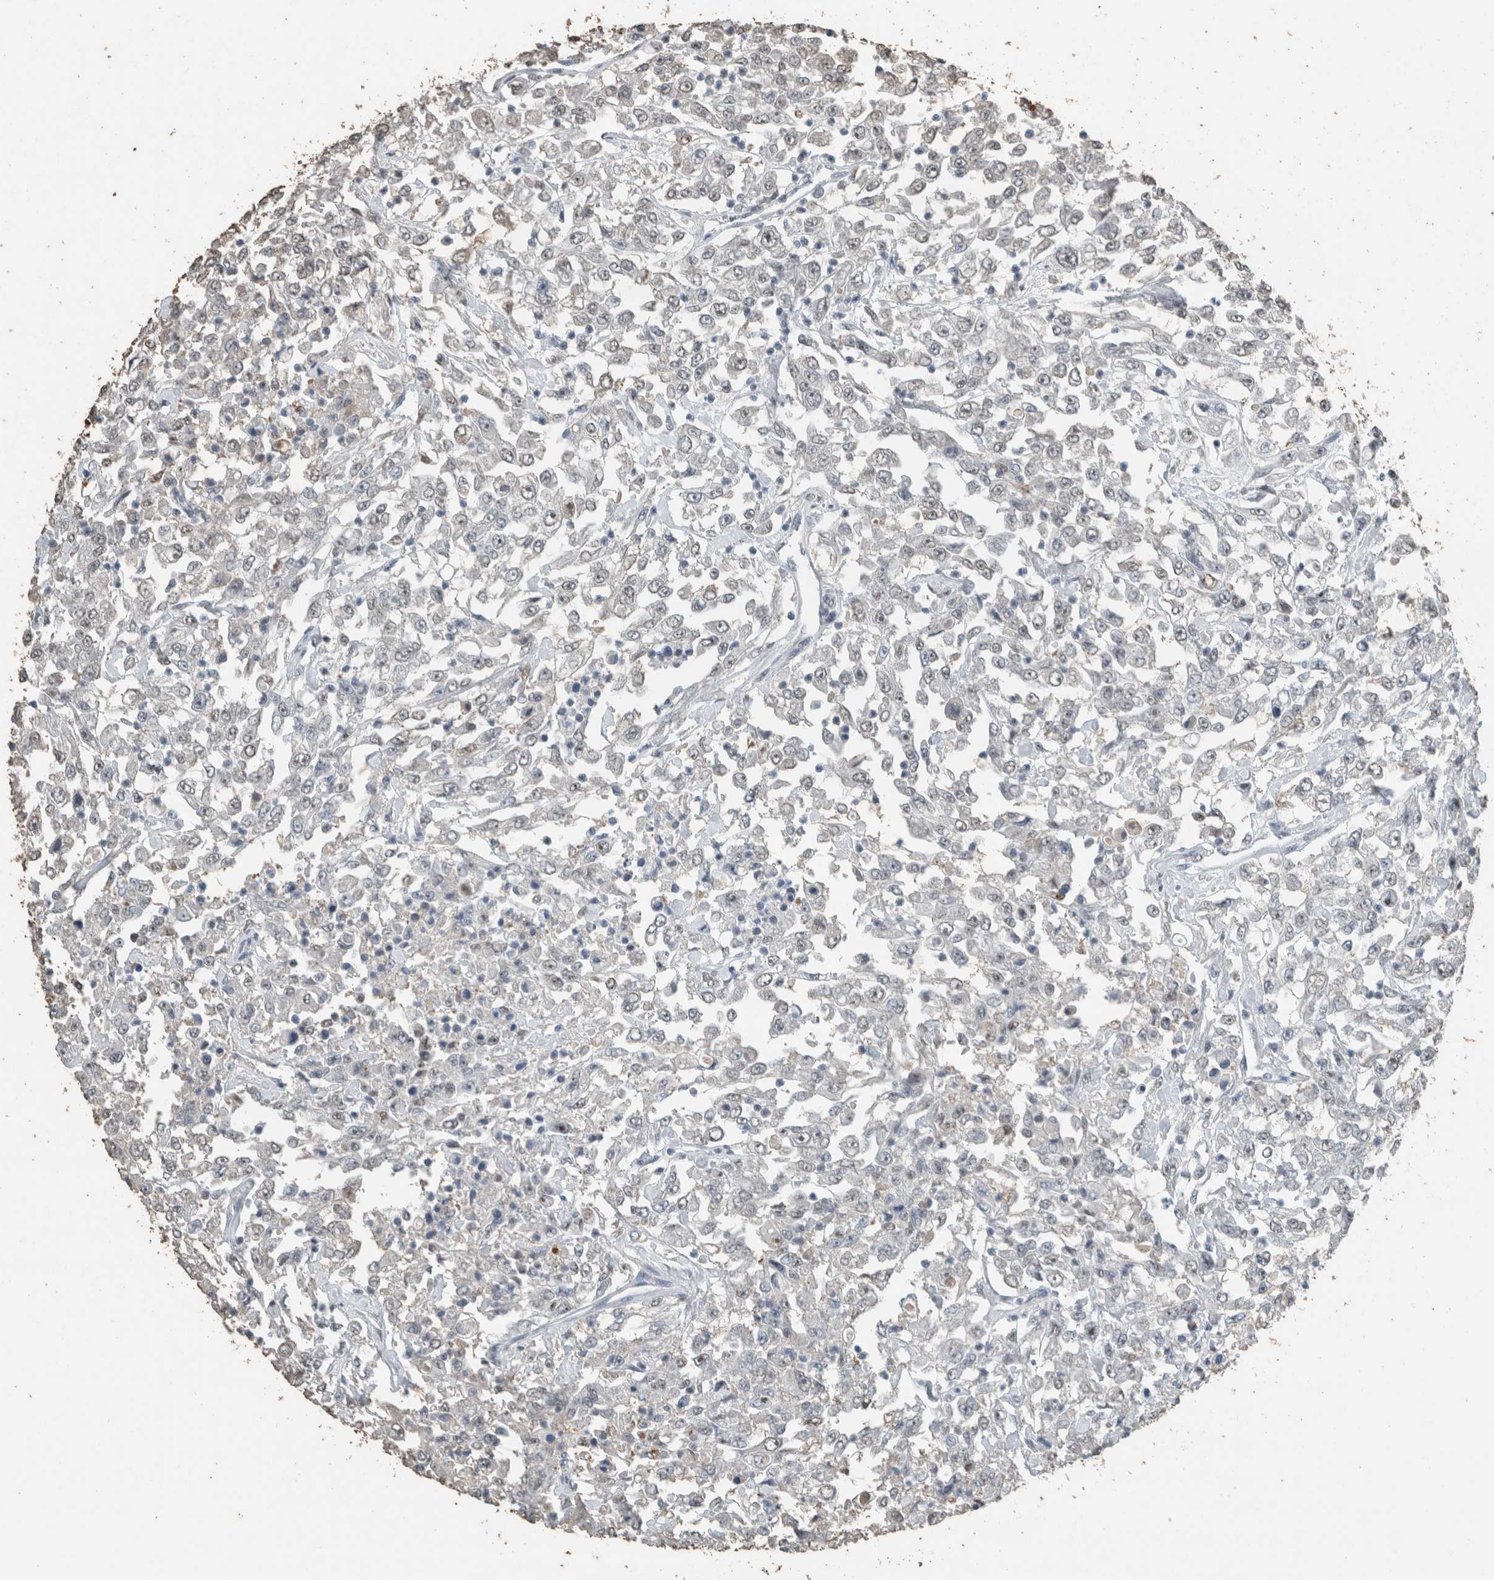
{"staining": {"intensity": "negative", "quantity": "none", "location": "none"}, "tissue": "urothelial cancer", "cell_type": "Tumor cells", "image_type": "cancer", "snomed": [{"axis": "morphology", "description": "Urothelial carcinoma, High grade"}, {"axis": "topography", "description": "Urinary bladder"}], "caption": "Micrograph shows no protein positivity in tumor cells of urothelial cancer tissue.", "gene": "ACVR2B", "patient": {"sex": "male", "age": 46}}